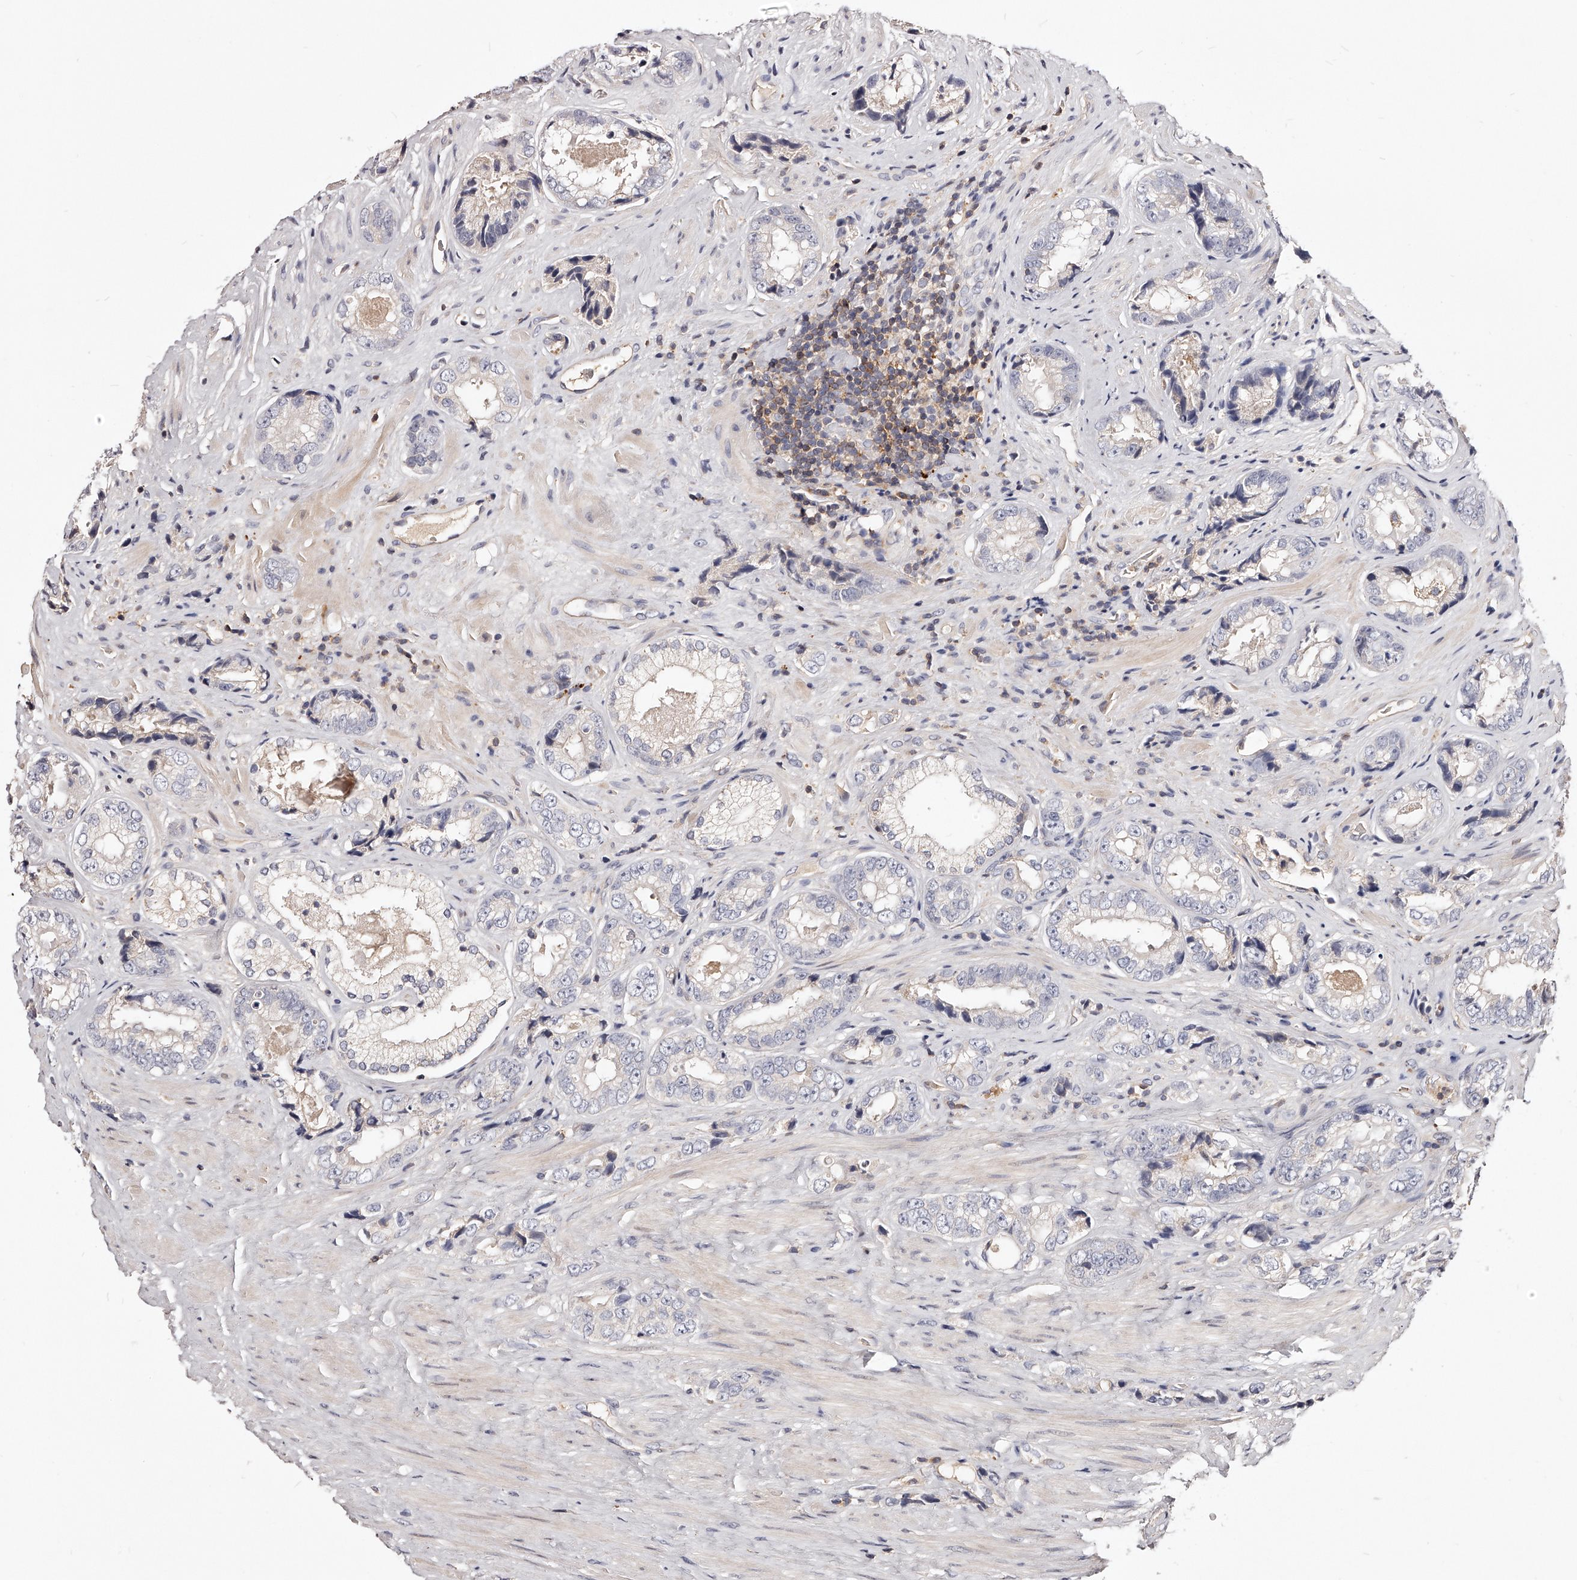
{"staining": {"intensity": "negative", "quantity": "none", "location": "none"}, "tissue": "prostate cancer", "cell_type": "Tumor cells", "image_type": "cancer", "snomed": [{"axis": "morphology", "description": "Adenocarcinoma, High grade"}, {"axis": "topography", "description": "Prostate"}], "caption": "Adenocarcinoma (high-grade) (prostate) was stained to show a protein in brown. There is no significant expression in tumor cells.", "gene": "PHACTR1", "patient": {"sex": "male", "age": 61}}